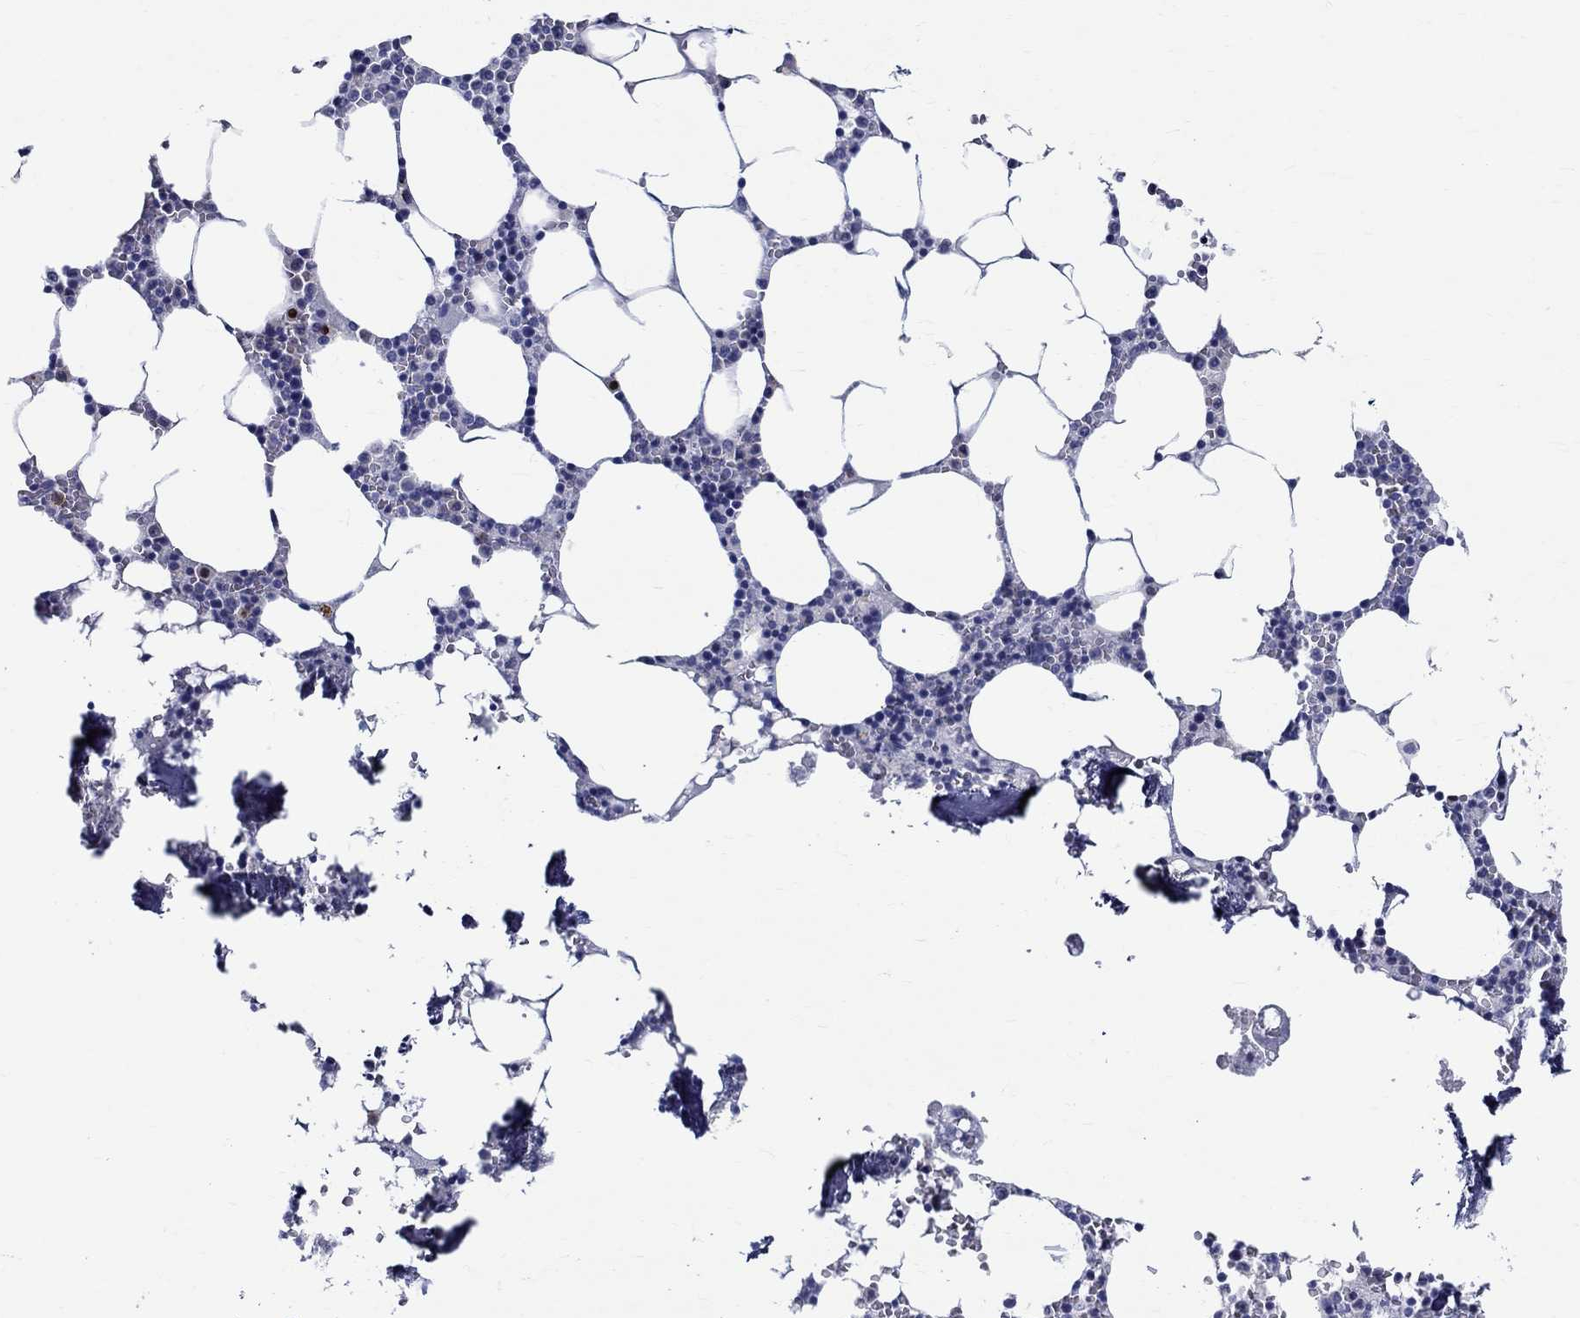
{"staining": {"intensity": "moderate", "quantity": "<25%", "location": "cytoplasmic/membranous"}, "tissue": "bone marrow", "cell_type": "Hematopoietic cells", "image_type": "normal", "snomed": [{"axis": "morphology", "description": "Normal tissue, NOS"}, {"axis": "topography", "description": "Bone marrow"}], "caption": "About <25% of hematopoietic cells in benign bone marrow display moderate cytoplasmic/membranous protein staining as visualized by brown immunohistochemical staining.", "gene": "BSPRY", "patient": {"sex": "female", "age": 64}}